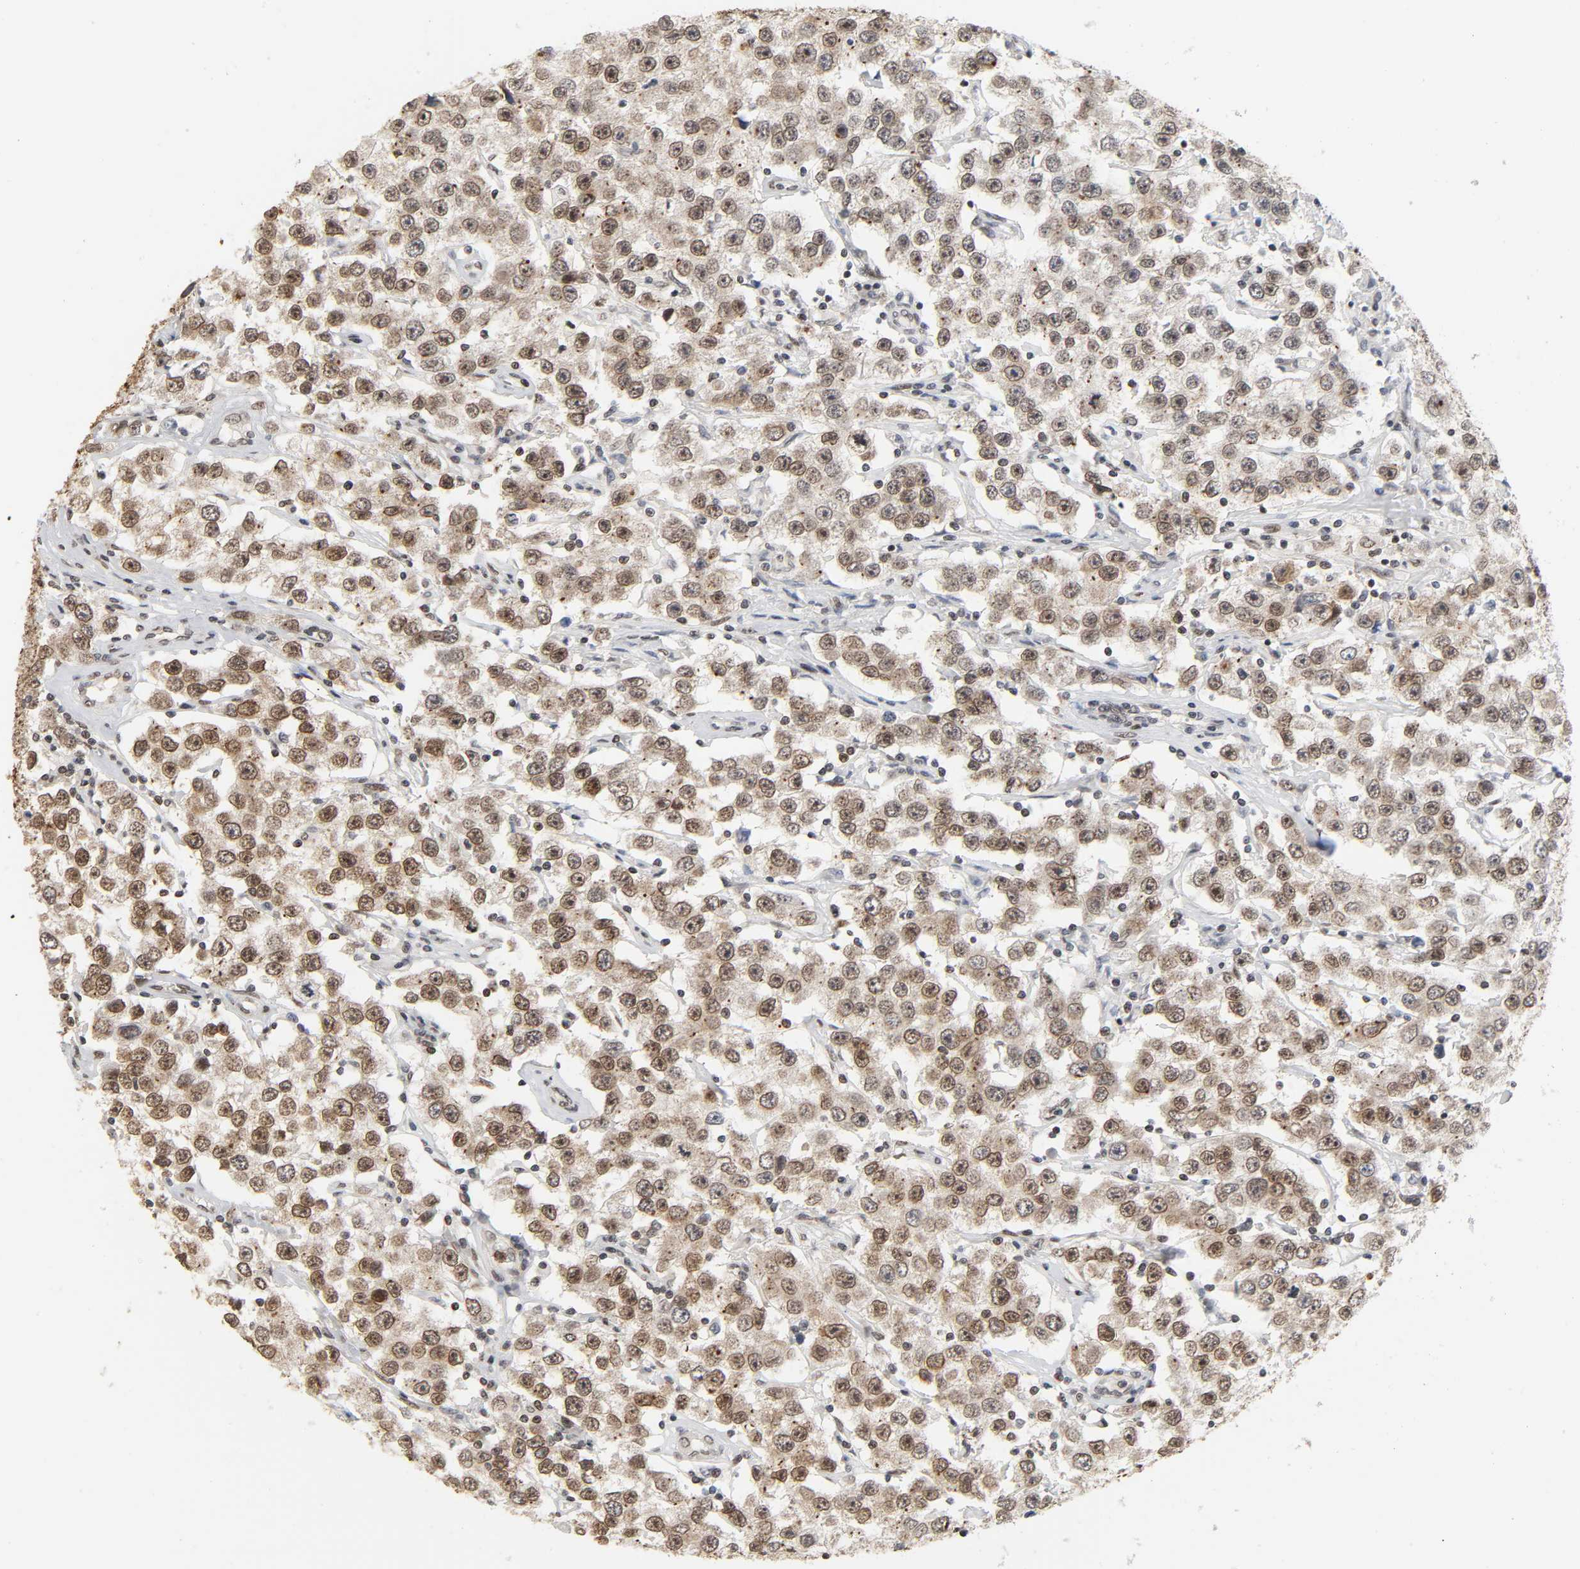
{"staining": {"intensity": "moderate", "quantity": ">75%", "location": "nuclear"}, "tissue": "testis cancer", "cell_type": "Tumor cells", "image_type": "cancer", "snomed": [{"axis": "morphology", "description": "Seminoma, NOS"}, {"axis": "topography", "description": "Testis"}], "caption": "Testis seminoma stained with a protein marker demonstrates moderate staining in tumor cells.", "gene": "SUMO1", "patient": {"sex": "male", "age": 52}}